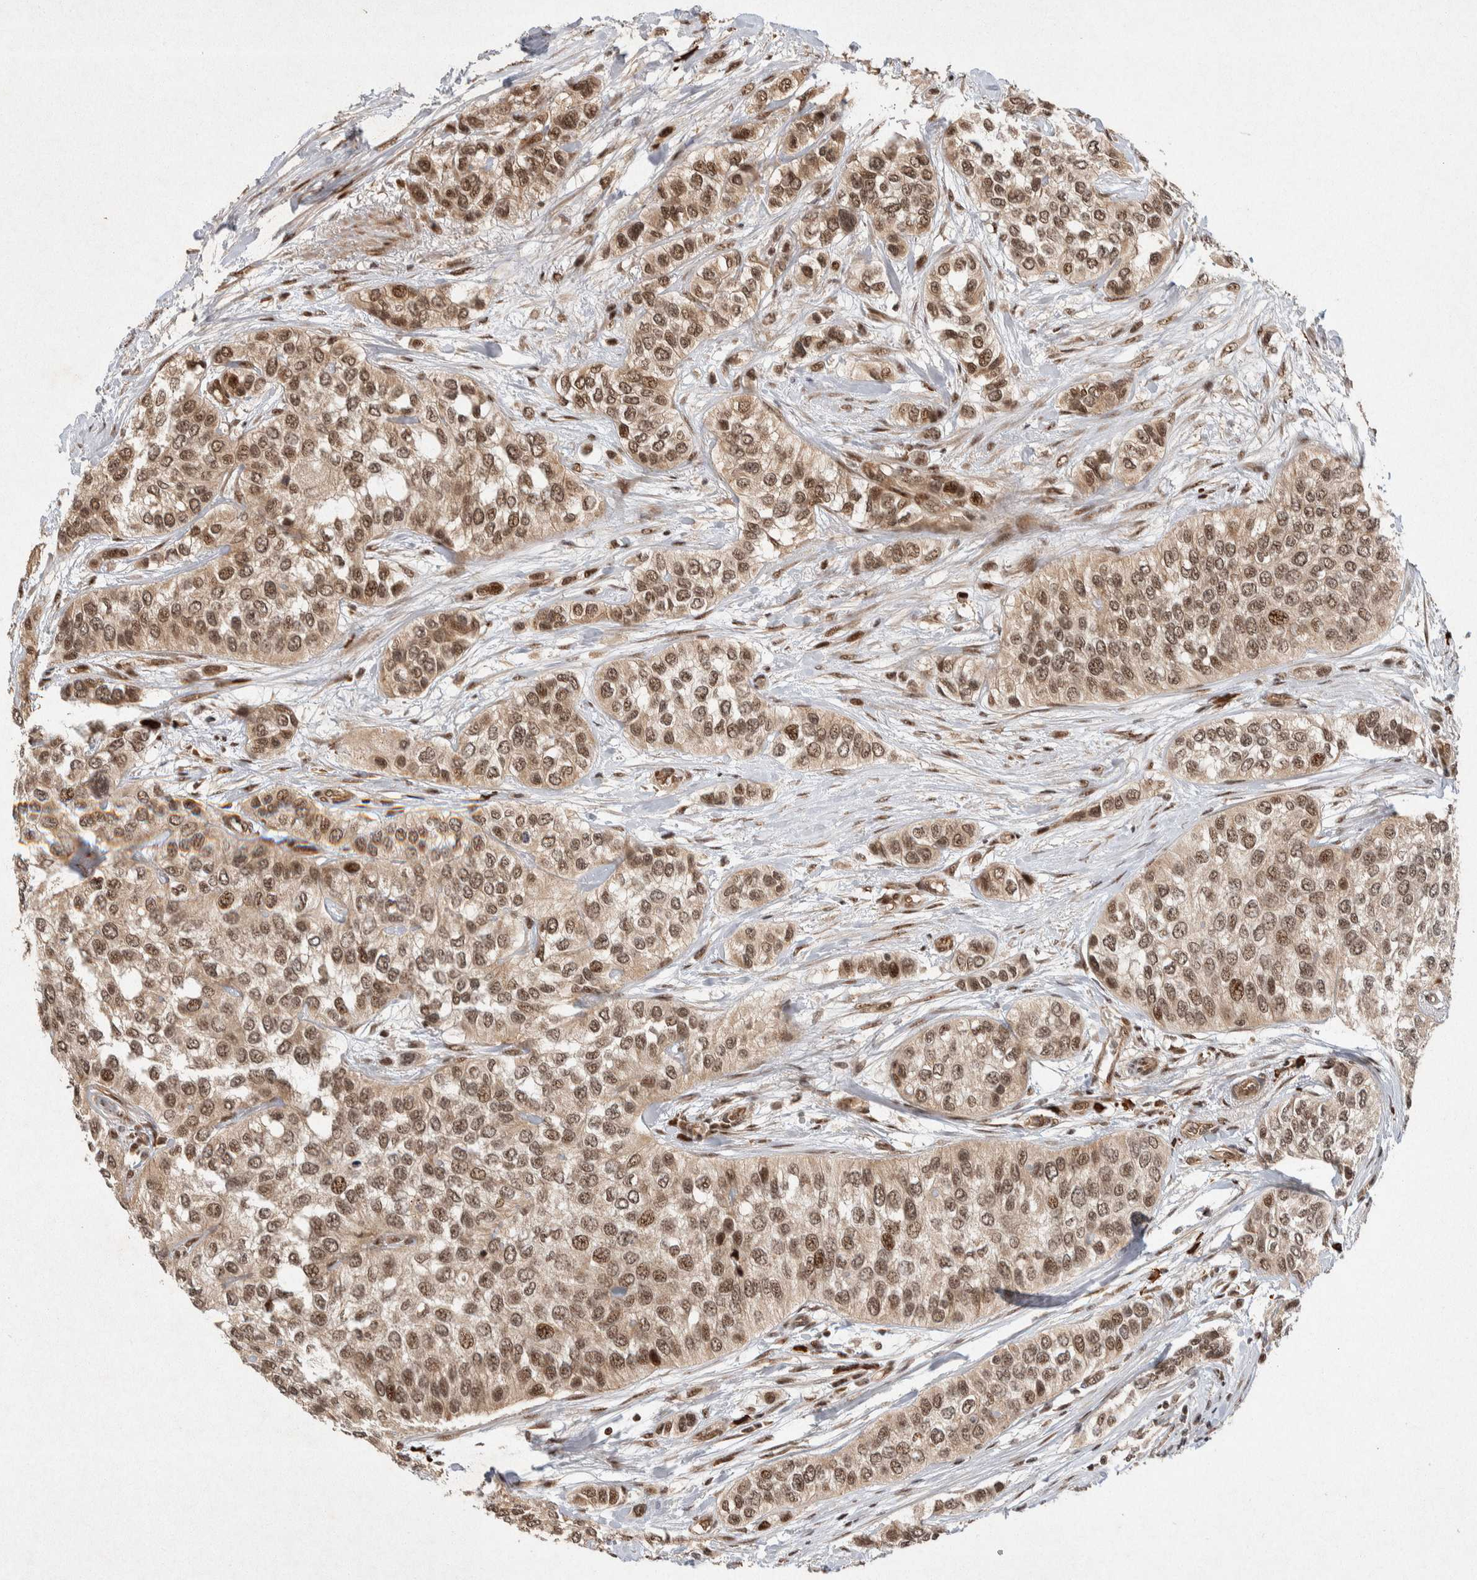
{"staining": {"intensity": "moderate", "quantity": ">75%", "location": "cytoplasmic/membranous,nuclear"}, "tissue": "urothelial cancer", "cell_type": "Tumor cells", "image_type": "cancer", "snomed": [{"axis": "morphology", "description": "Urothelial carcinoma, High grade"}, {"axis": "topography", "description": "Urinary bladder"}], "caption": "The photomicrograph demonstrates staining of urothelial cancer, revealing moderate cytoplasmic/membranous and nuclear protein positivity (brown color) within tumor cells.", "gene": "TOR1B", "patient": {"sex": "female", "age": 56}}